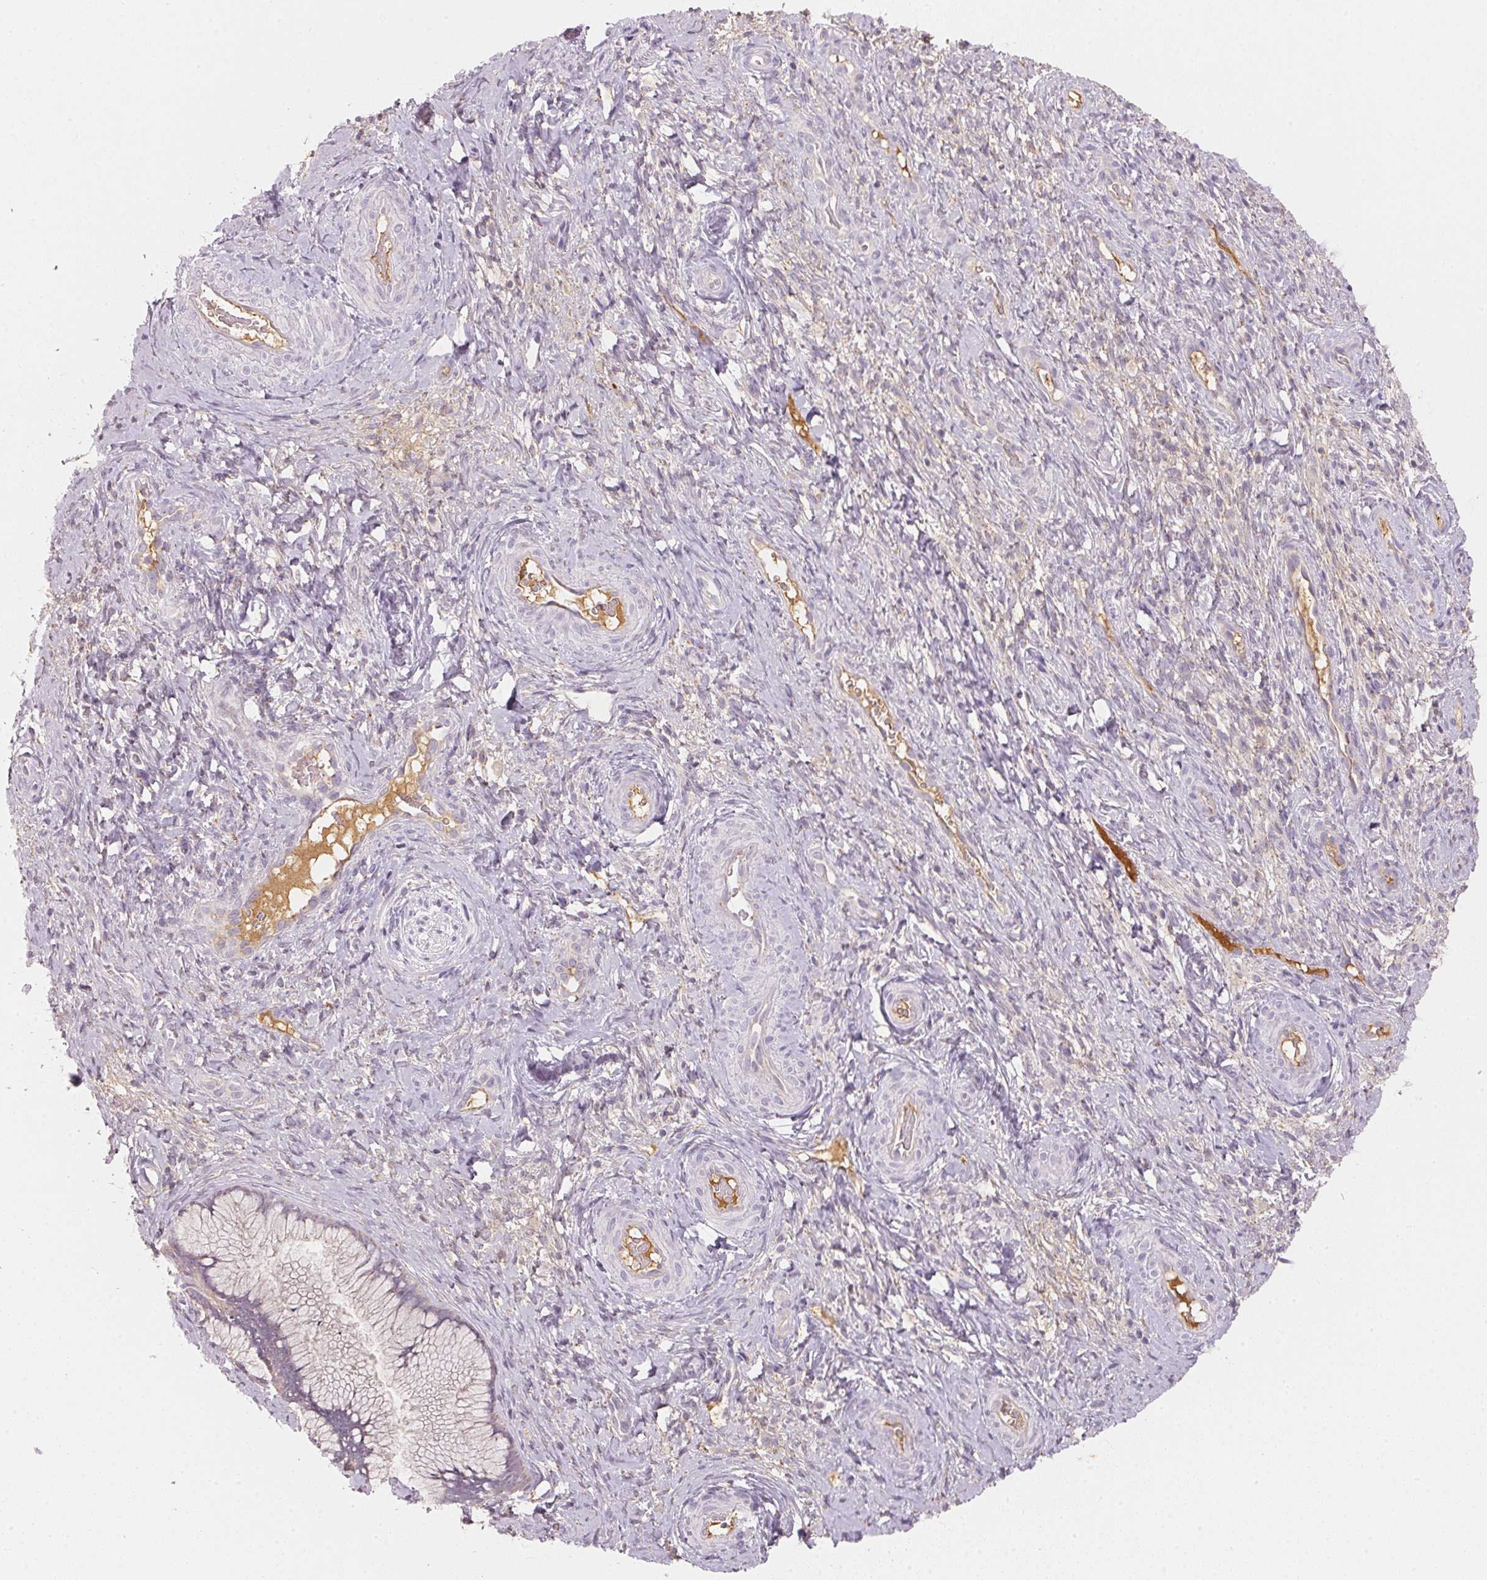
{"staining": {"intensity": "weak", "quantity": "<25%", "location": "cytoplasmic/membranous"}, "tissue": "cervix", "cell_type": "Glandular cells", "image_type": "normal", "snomed": [{"axis": "morphology", "description": "Normal tissue, NOS"}, {"axis": "topography", "description": "Cervix"}], "caption": "Immunohistochemical staining of normal cervix shows no significant expression in glandular cells. (Immunohistochemistry (ihc), brightfield microscopy, high magnification).", "gene": "RMDN2", "patient": {"sex": "female", "age": 34}}